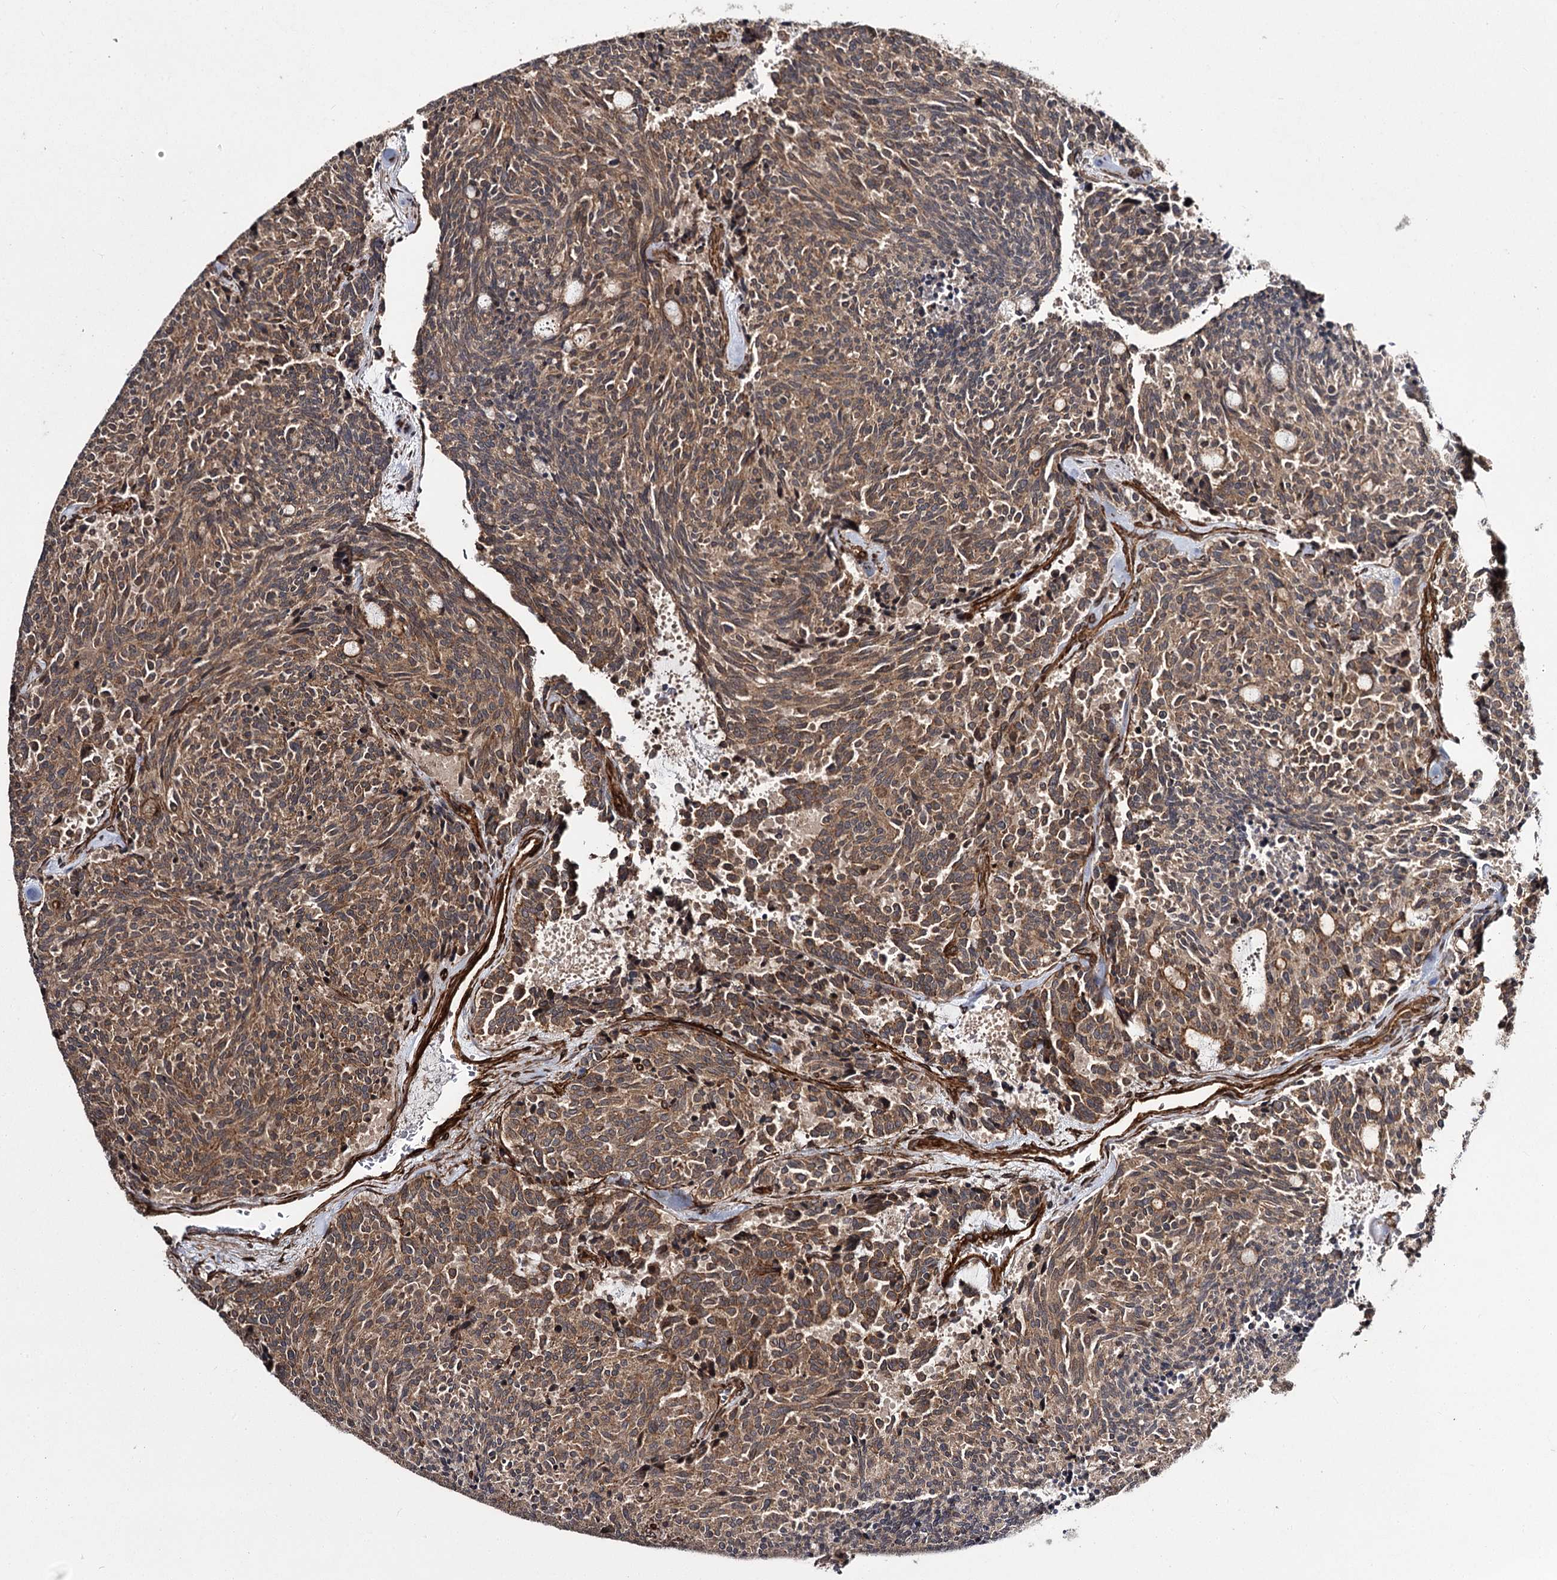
{"staining": {"intensity": "moderate", "quantity": ">75%", "location": "cytoplasmic/membranous"}, "tissue": "carcinoid", "cell_type": "Tumor cells", "image_type": "cancer", "snomed": [{"axis": "morphology", "description": "Carcinoid, malignant, NOS"}, {"axis": "topography", "description": "Pancreas"}], "caption": "A medium amount of moderate cytoplasmic/membranous expression is identified in about >75% of tumor cells in carcinoid (malignant) tissue. The staining was performed using DAB, with brown indicating positive protein expression. Nuclei are stained blue with hematoxylin.", "gene": "MYO1C", "patient": {"sex": "female", "age": 54}}